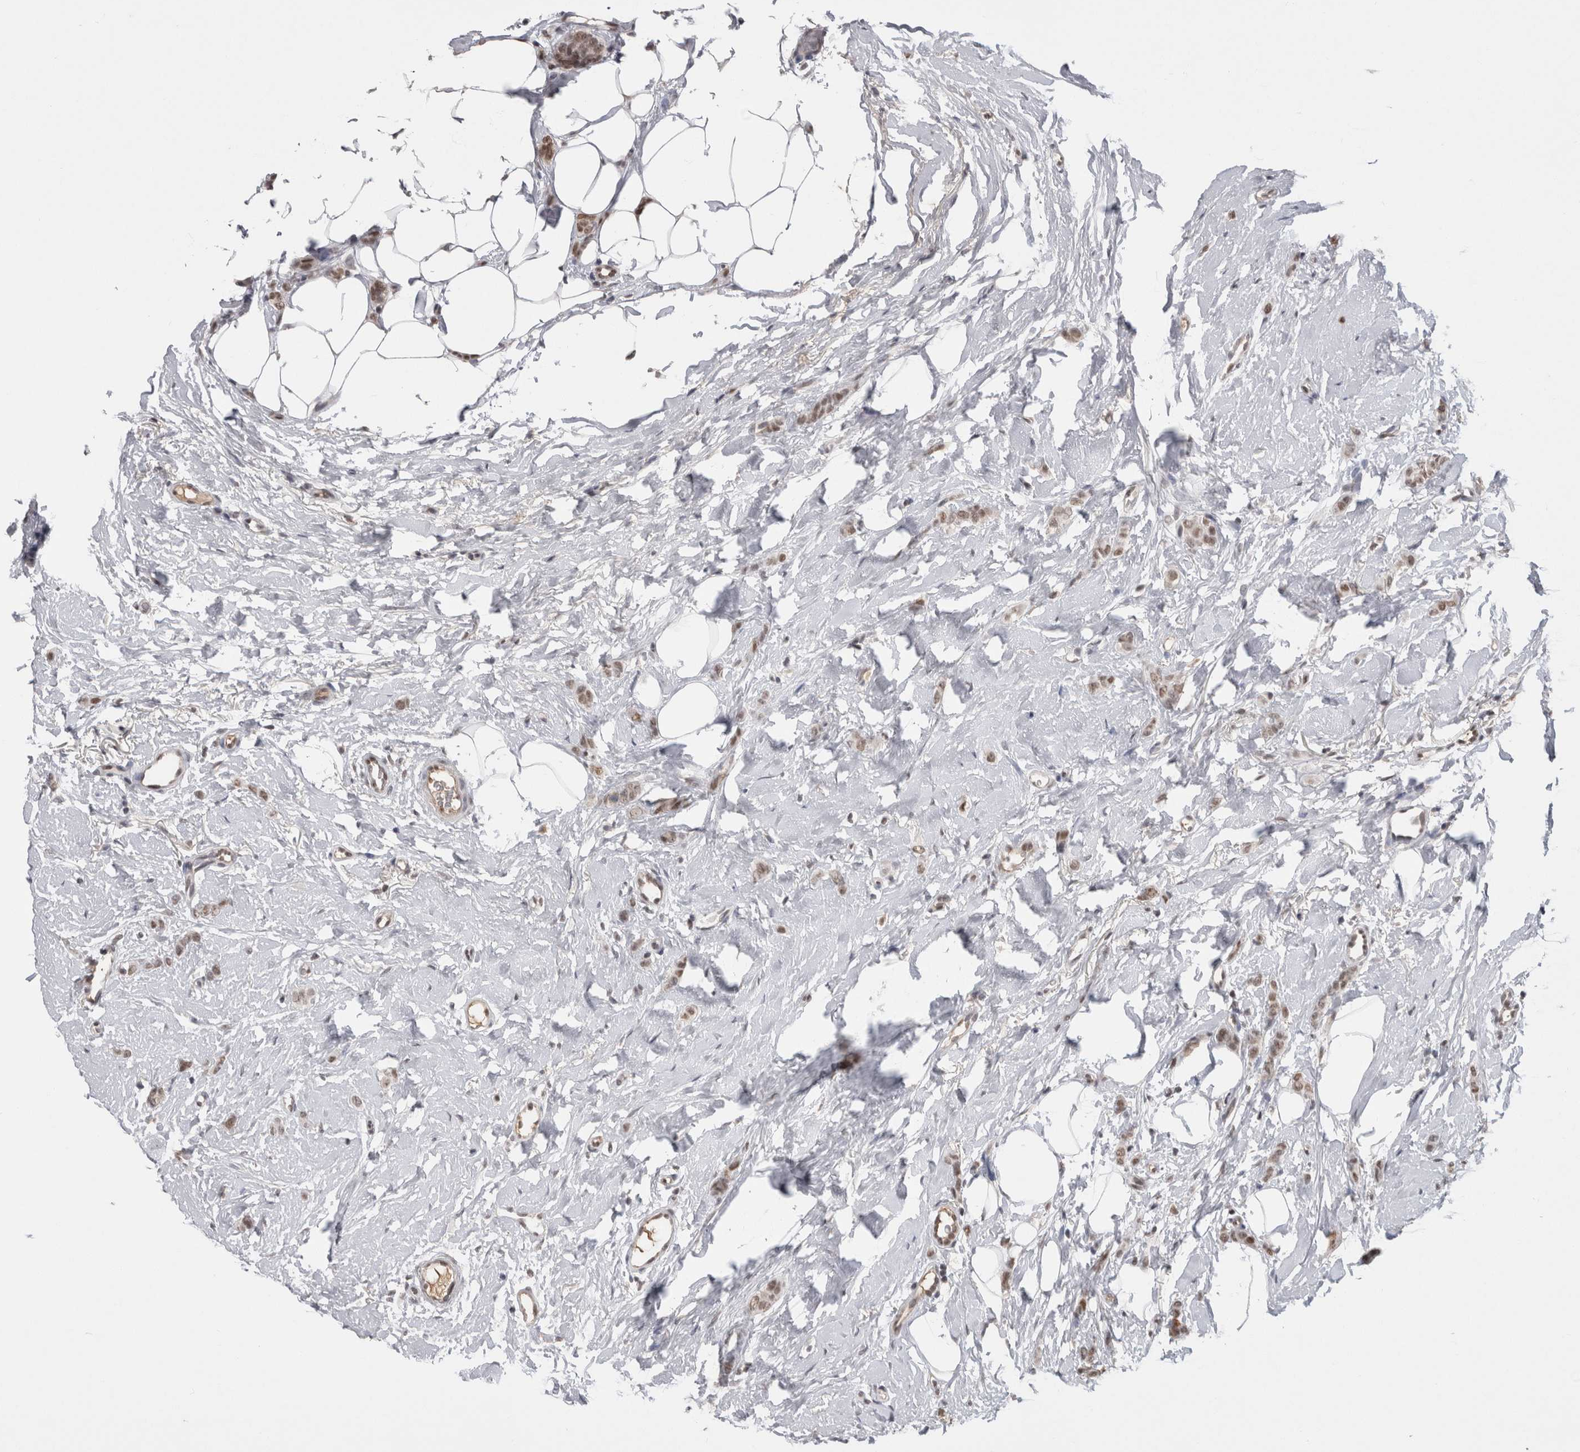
{"staining": {"intensity": "moderate", "quantity": ">75%", "location": "nuclear"}, "tissue": "breast cancer", "cell_type": "Tumor cells", "image_type": "cancer", "snomed": [{"axis": "morphology", "description": "Lobular carcinoma"}, {"axis": "topography", "description": "Skin"}, {"axis": "topography", "description": "Breast"}], "caption": "Human lobular carcinoma (breast) stained for a protein (brown) reveals moderate nuclear positive staining in about >75% of tumor cells.", "gene": "DAXX", "patient": {"sex": "female", "age": 46}}